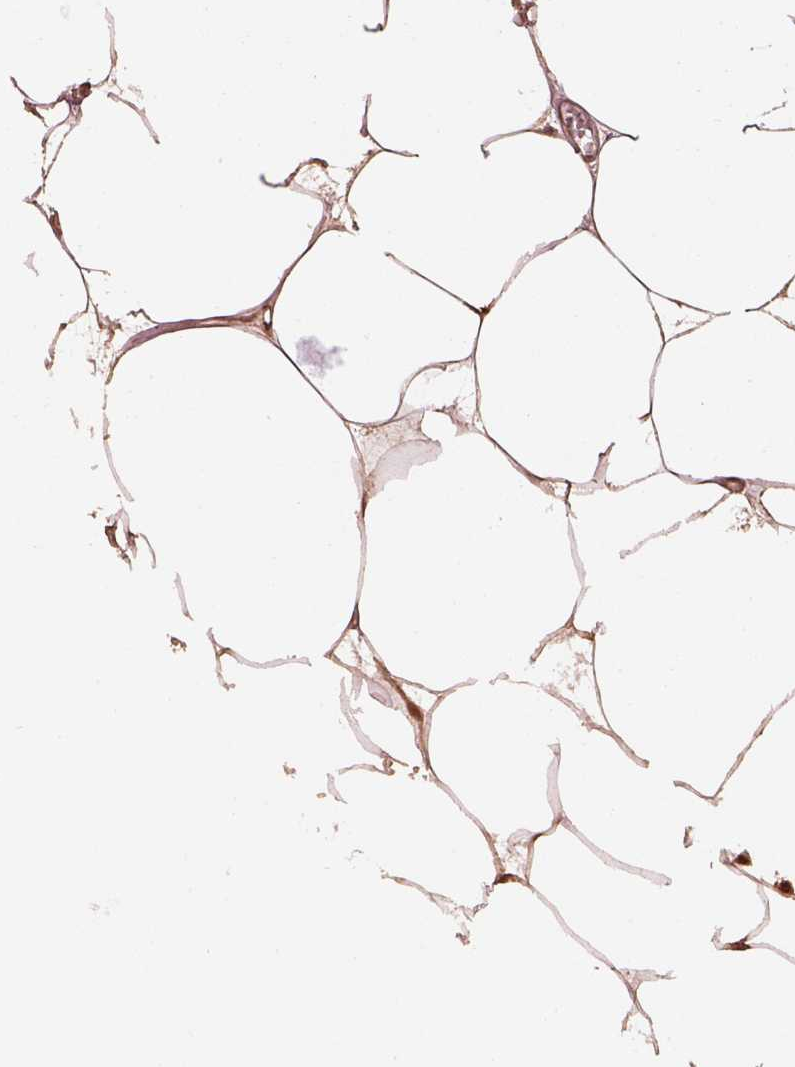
{"staining": {"intensity": "moderate", "quantity": ">75%", "location": "cytoplasmic/membranous,nuclear"}, "tissue": "breast", "cell_type": "Adipocytes", "image_type": "normal", "snomed": [{"axis": "morphology", "description": "Normal tissue, NOS"}, {"axis": "topography", "description": "Breast"}], "caption": "Protein positivity by immunohistochemistry (IHC) exhibits moderate cytoplasmic/membranous,nuclear positivity in about >75% of adipocytes in benign breast. (brown staining indicates protein expression, while blue staining denotes nuclei).", "gene": "PSMC5", "patient": {"sex": "female", "age": 45}}